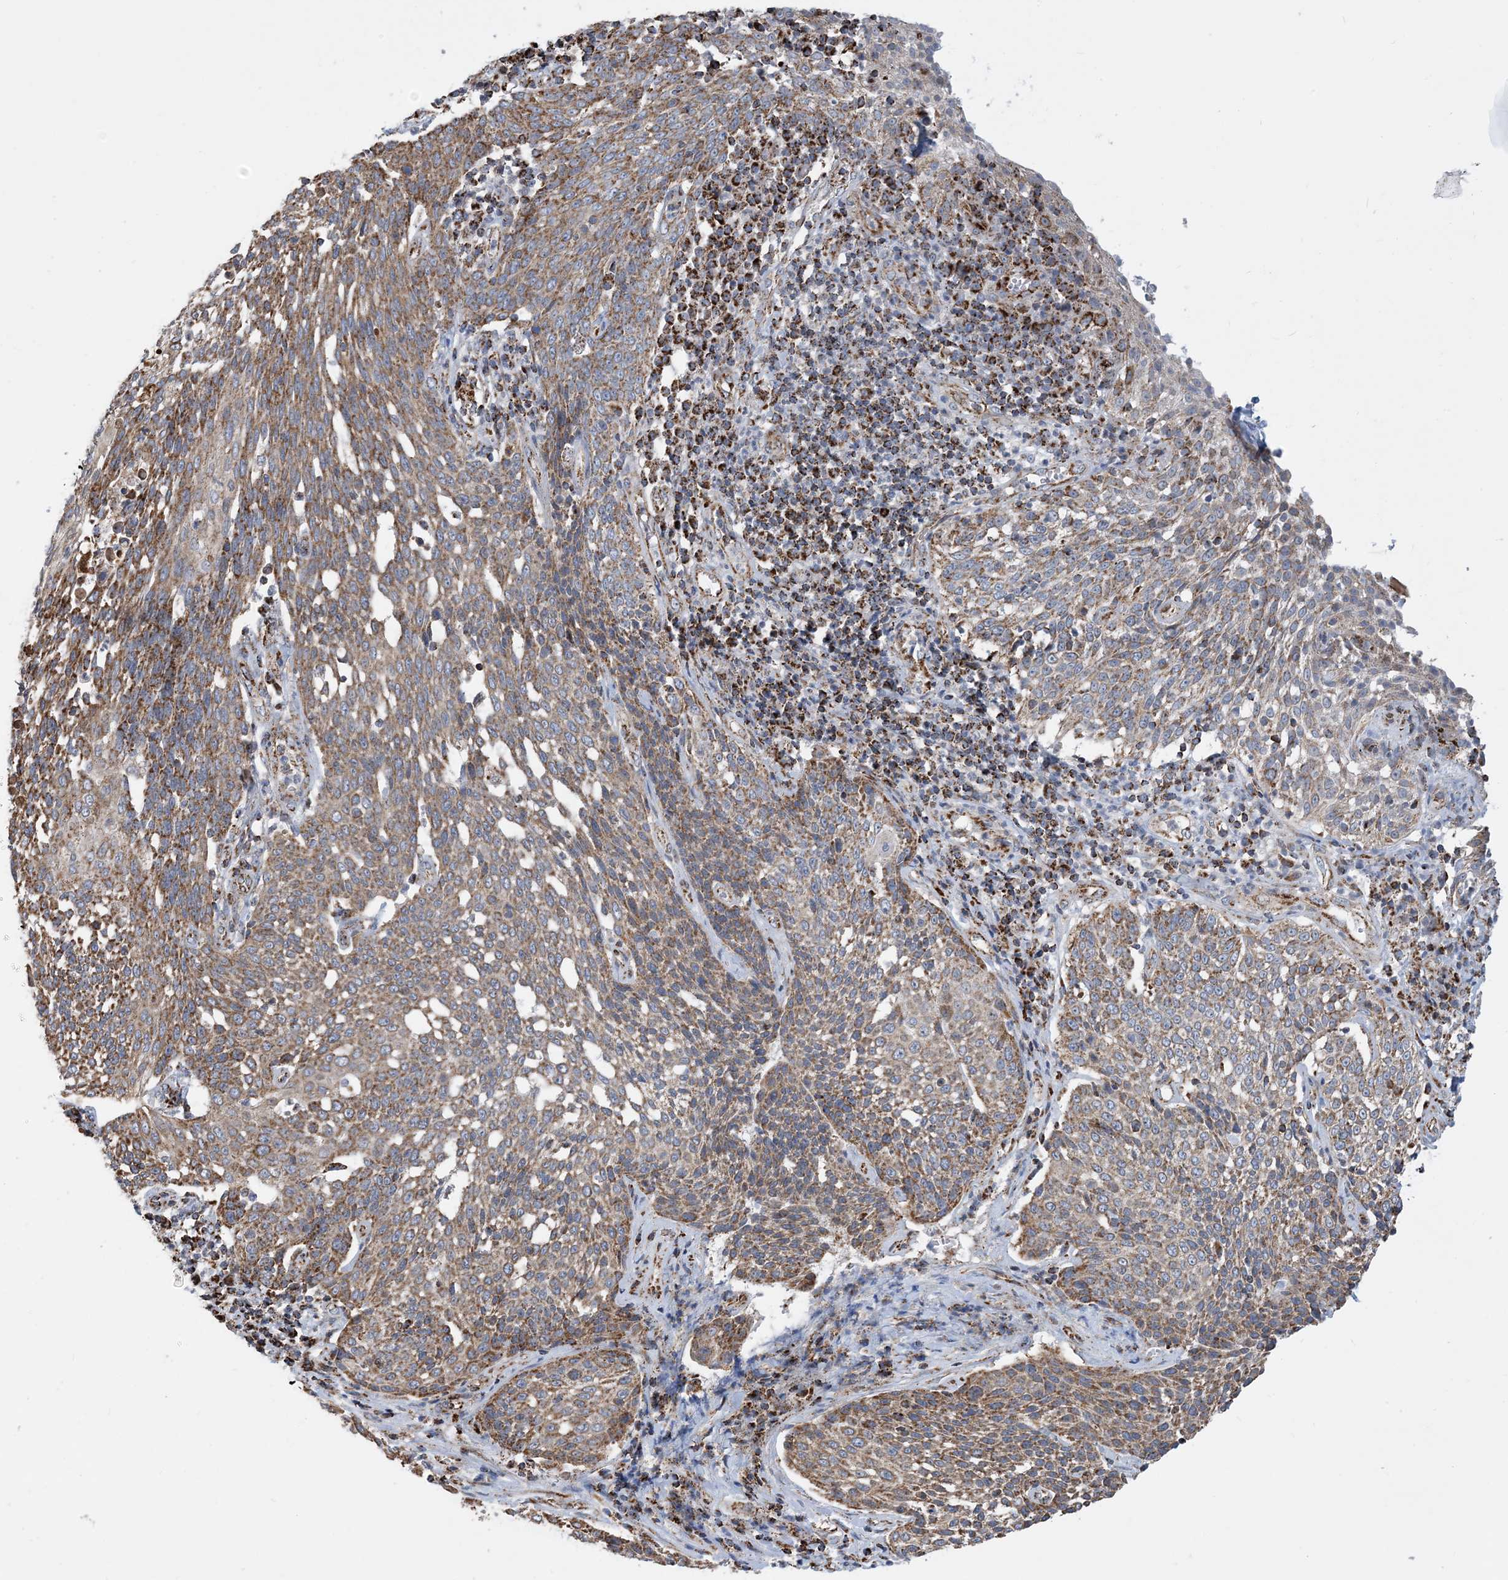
{"staining": {"intensity": "moderate", "quantity": "25%-75%", "location": "cytoplasmic/membranous"}, "tissue": "cervical cancer", "cell_type": "Tumor cells", "image_type": "cancer", "snomed": [{"axis": "morphology", "description": "Squamous cell carcinoma, NOS"}, {"axis": "topography", "description": "Cervix"}], "caption": "Approximately 25%-75% of tumor cells in human cervical cancer demonstrate moderate cytoplasmic/membranous protein expression as visualized by brown immunohistochemical staining.", "gene": "PCDHGA1", "patient": {"sex": "female", "age": 34}}